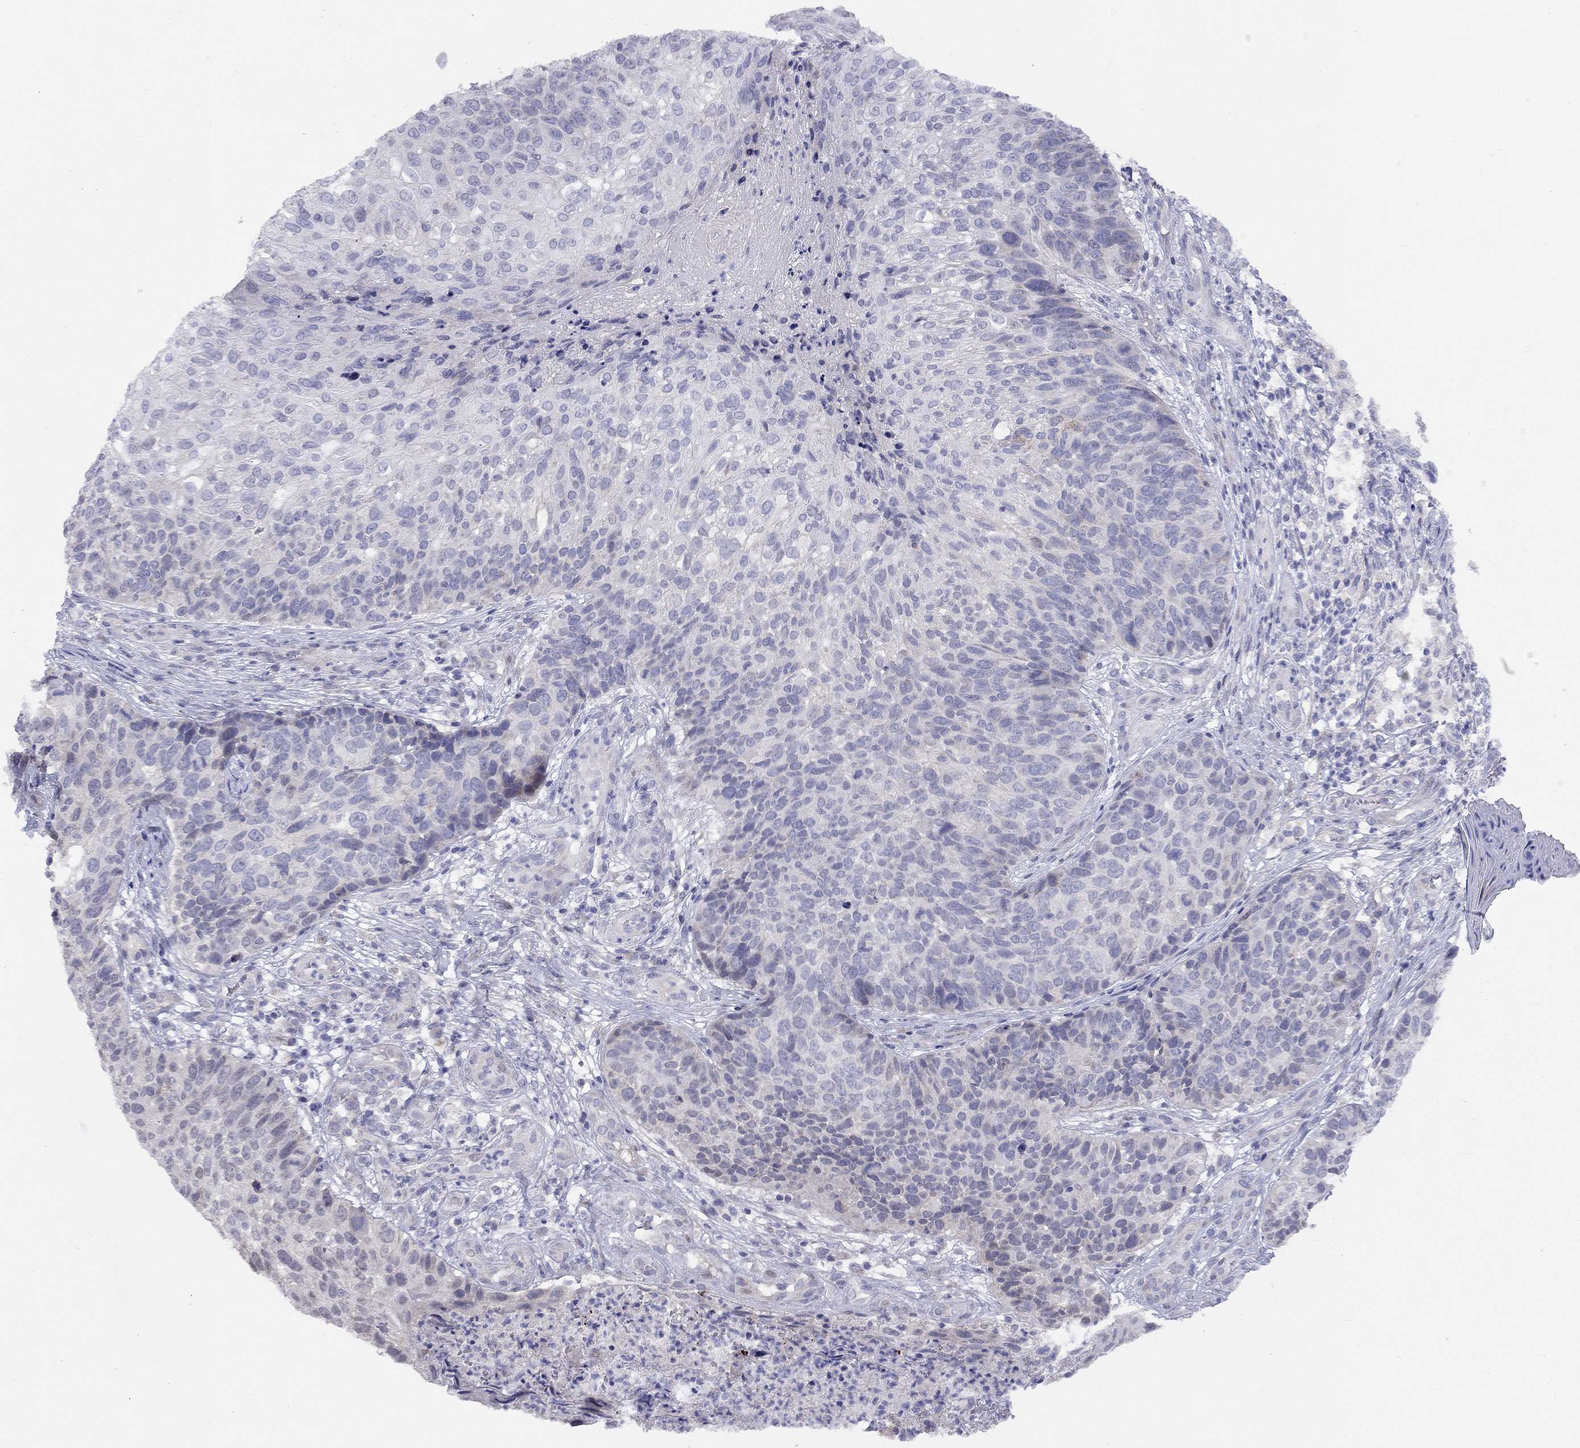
{"staining": {"intensity": "negative", "quantity": "none", "location": "none"}, "tissue": "skin cancer", "cell_type": "Tumor cells", "image_type": "cancer", "snomed": [{"axis": "morphology", "description": "Squamous cell carcinoma, NOS"}, {"axis": "topography", "description": "Skin"}], "caption": "Skin cancer stained for a protein using immunohistochemistry (IHC) displays no staining tumor cells.", "gene": "SYTL2", "patient": {"sex": "male", "age": 92}}